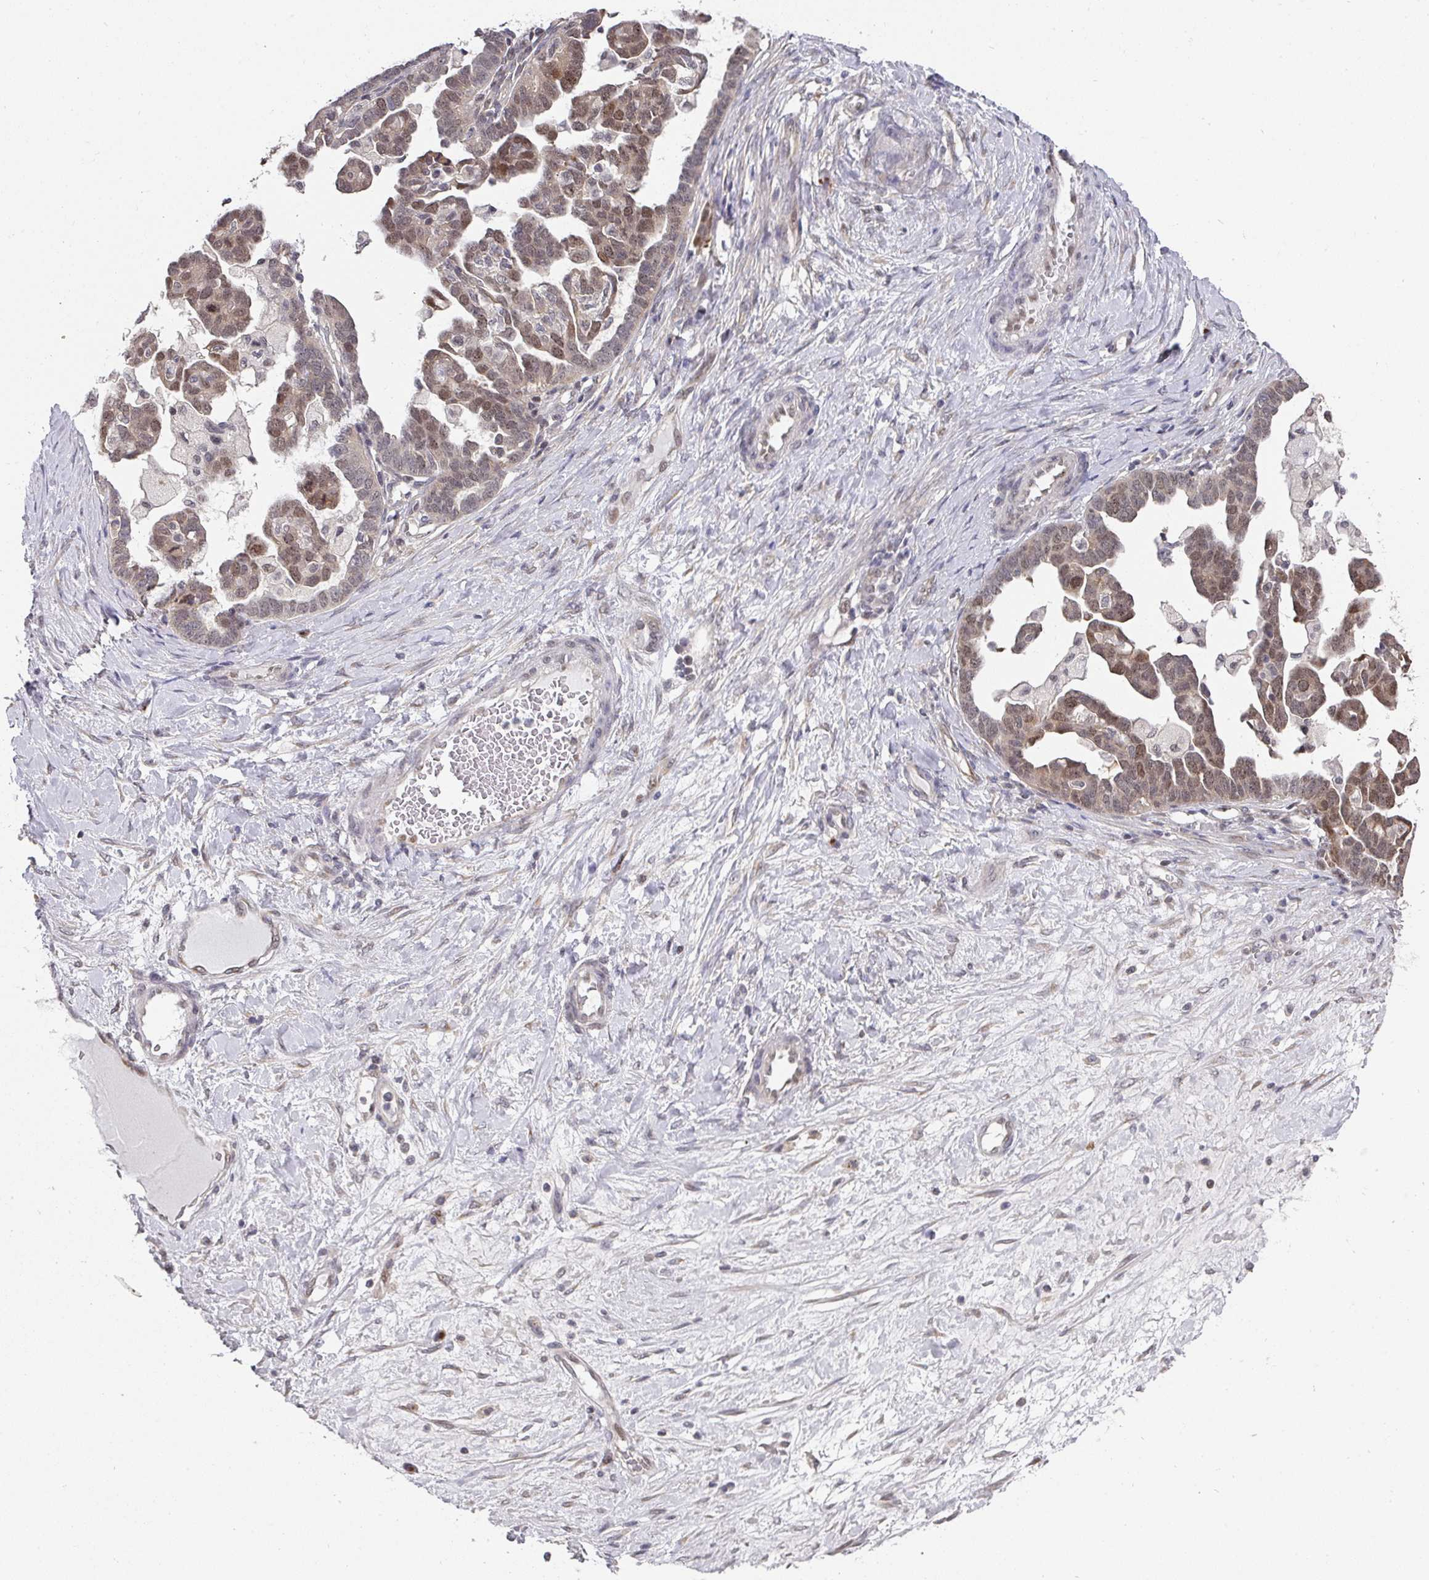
{"staining": {"intensity": "moderate", "quantity": "25%-75%", "location": "nuclear"}, "tissue": "ovarian cancer", "cell_type": "Tumor cells", "image_type": "cancer", "snomed": [{"axis": "morphology", "description": "Cystadenocarcinoma, serous, NOS"}, {"axis": "topography", "description": "Ovary"}], "caption": "Serous cystadenocarcinoma (ovarian) tissue reveals moderate nuclear staining in about 25%-75% of tumor cells", "gene": "C18orf25", "patient": {"sex": "female", "age": 54}}